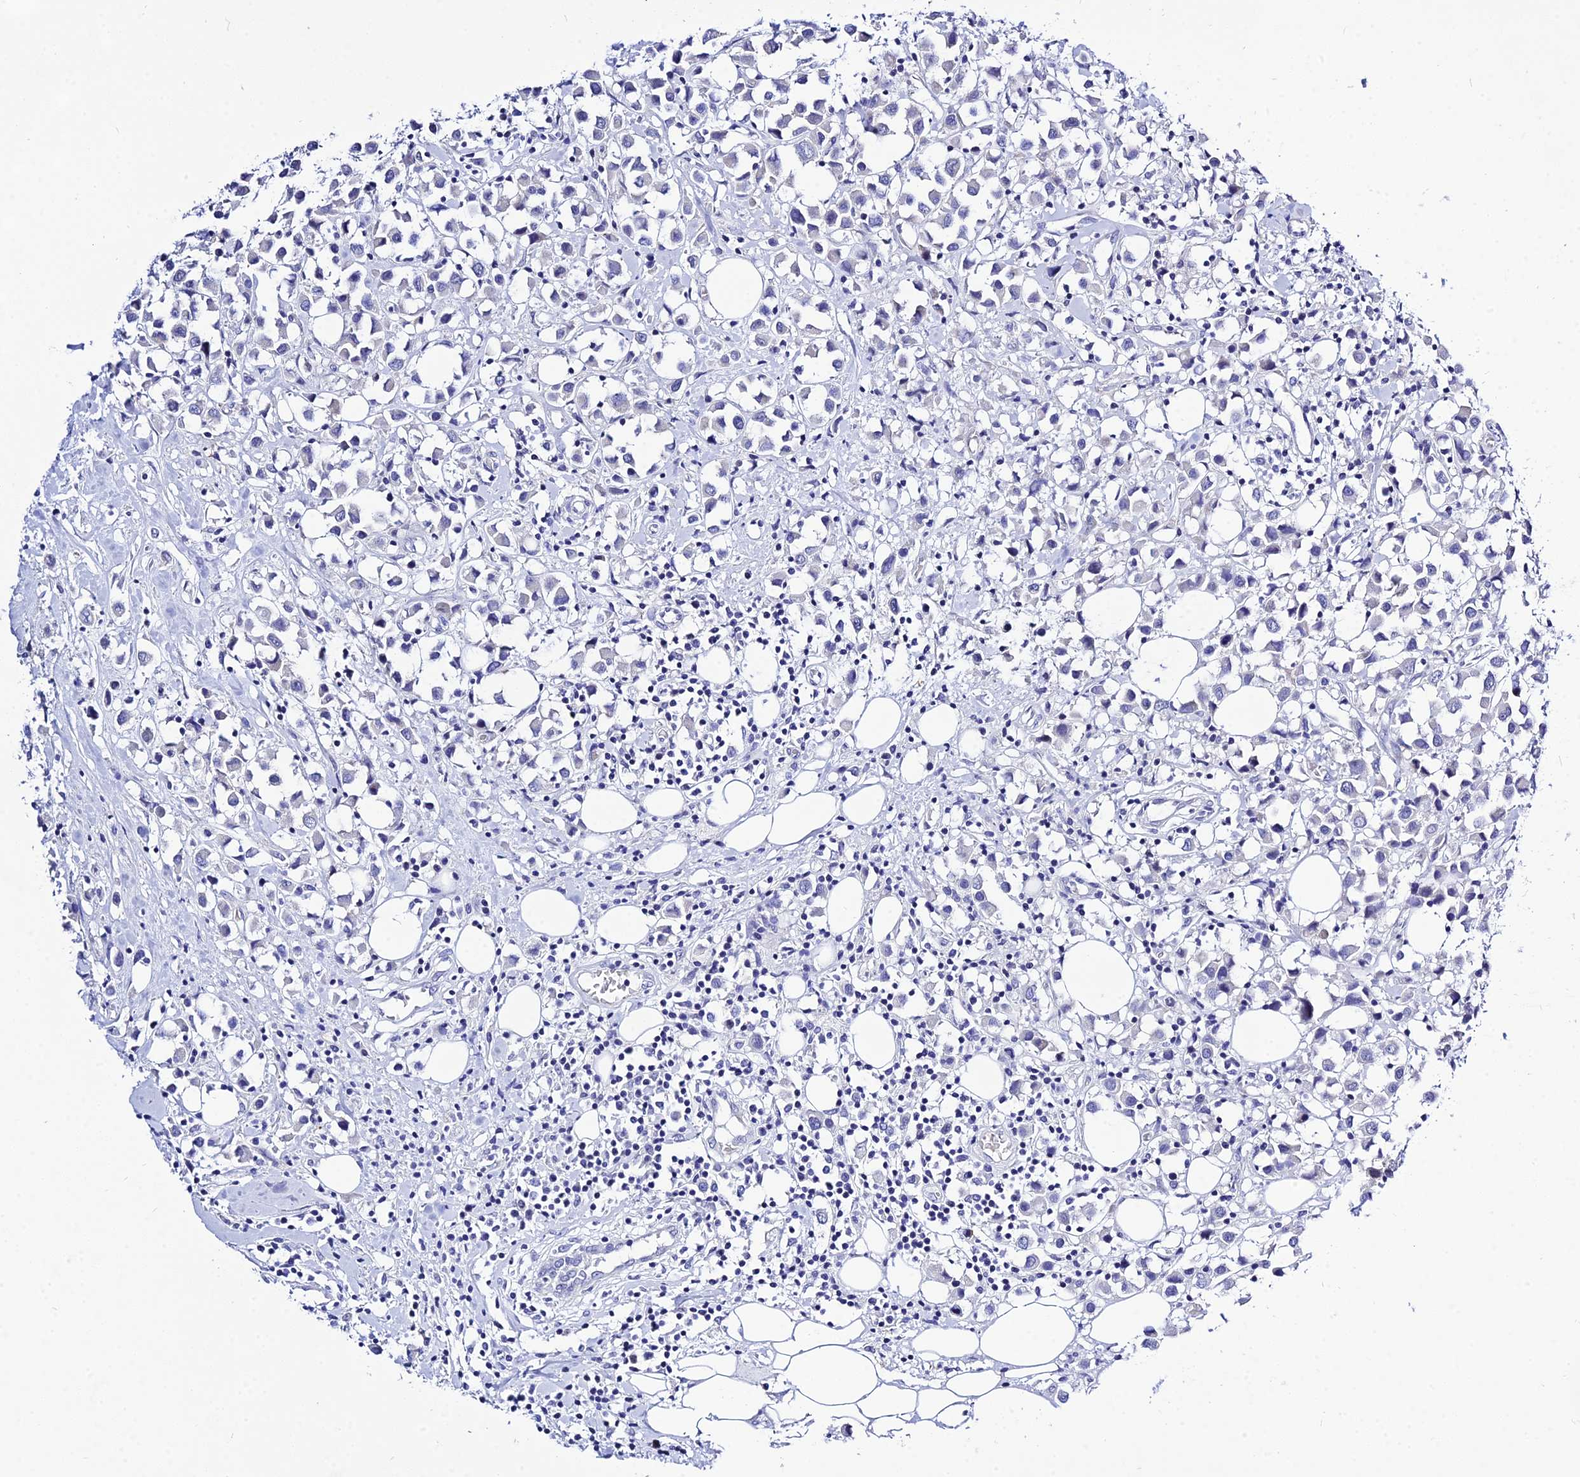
{"staining": {"intensity": "negative", "quantity": "none", "location": "none"}, "tissue": "breast cancer", "cell_type": "Tumor cells", "image_type": "cancer", "snomed": [{"axis": "morphology", "description": "Duct carcinoma"}, {"axis": "topography", "description": "Breast"}], "caption": "This is an immunohistochemistry (IHC) histopathology image of breast cancer. There is no expression in tumor cells.", "gene": "DEFB107A", "patient": {"sex": "female", "age": 61}}